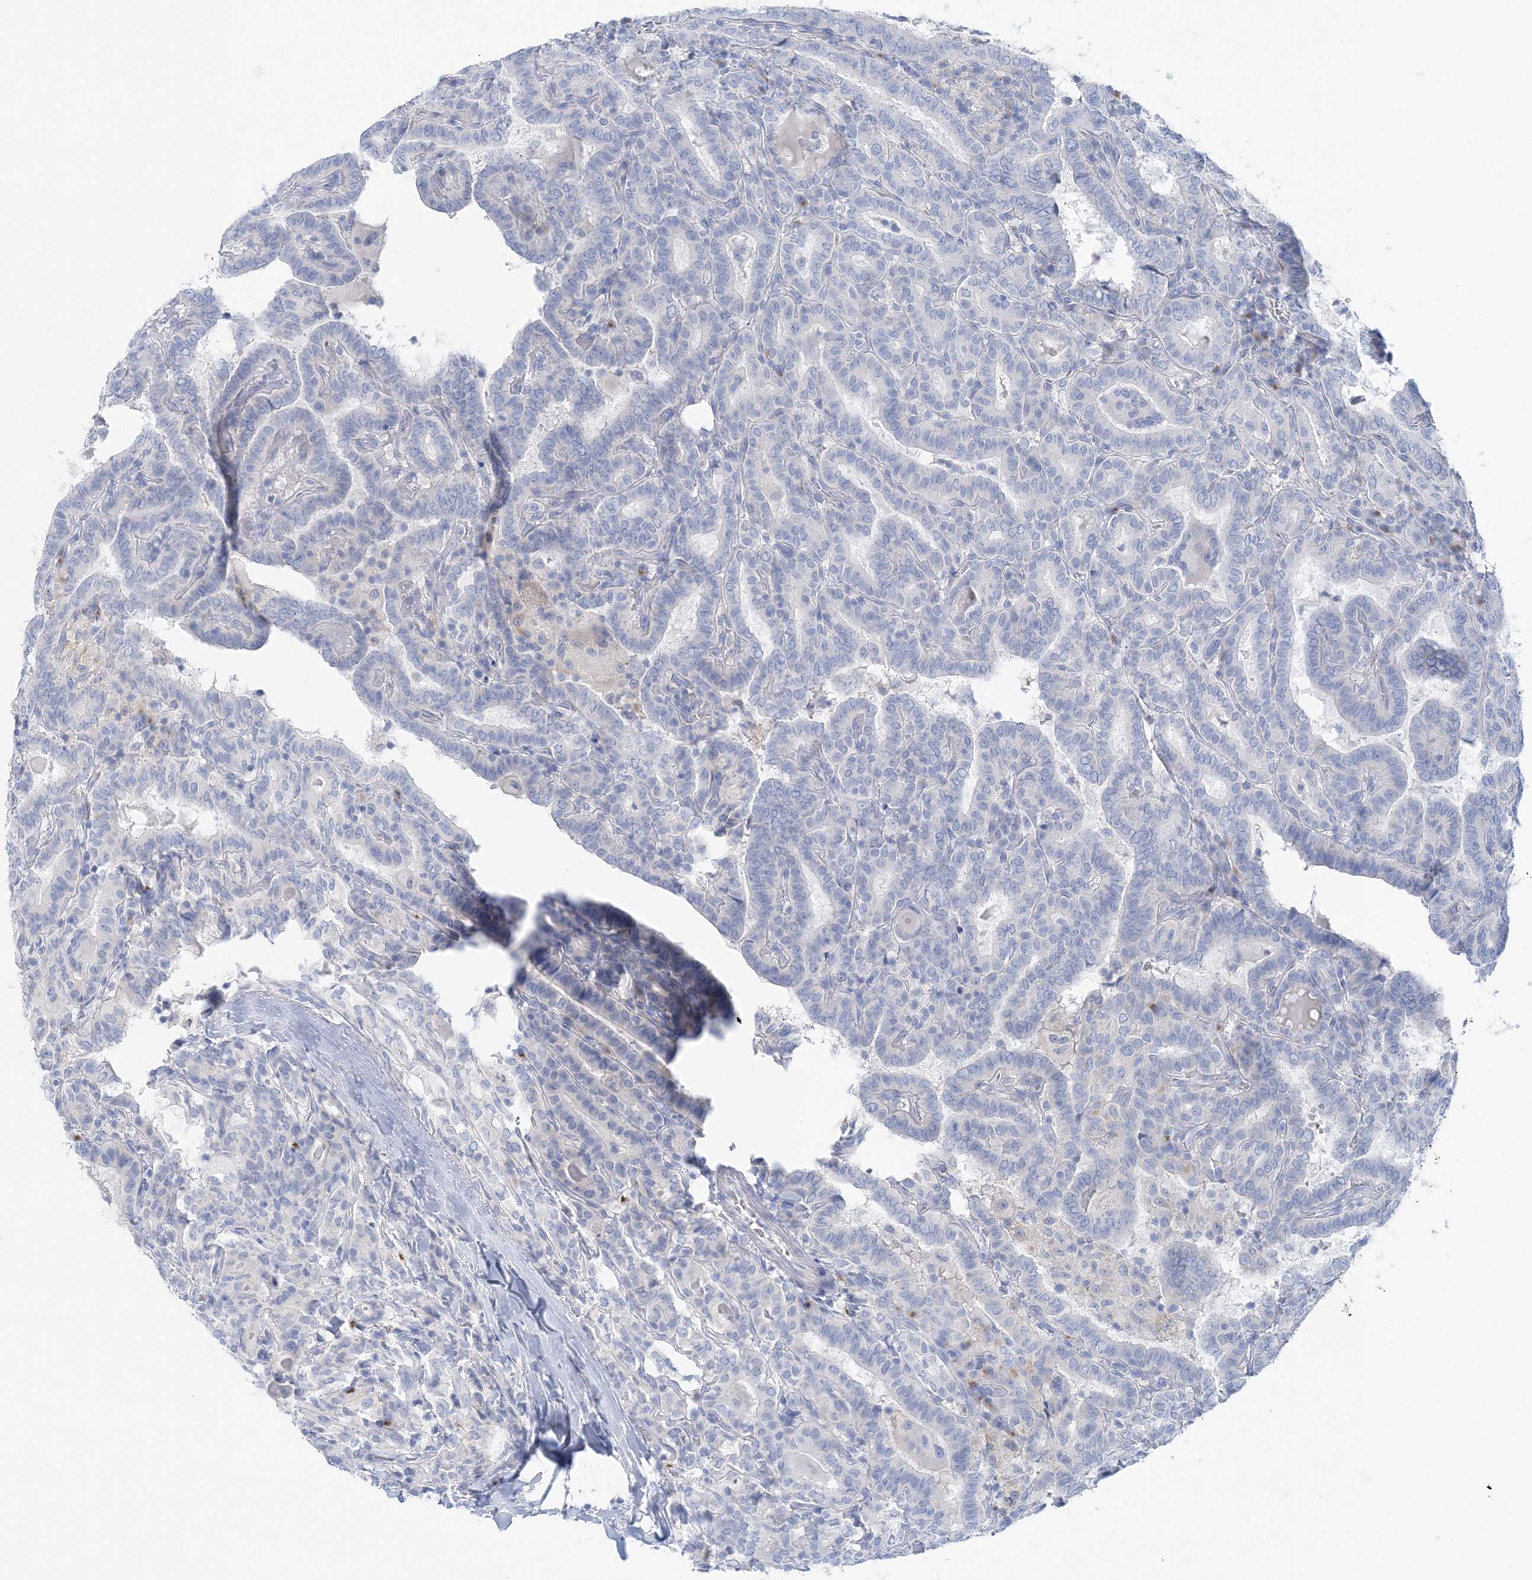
{"staining": {"intensity": "negative", "quantity": "none", "location": "none"}, "tissue": "thyroid cancer", "cell_type": "Tumor cells", "image_type": "cancer", "snomed": [{"axis": "morphology", "description": "Papillary adenocarcinoma, NOS"}, {"axis": "topography", "description": "Thyroid gland"}], "caption": "Immunohistochemical staining of human thyroid cancer demonstrates no significant expression in tumor cells.", "gene": "SLC5A6", "patient": {"sex": "female", "age": 72}}